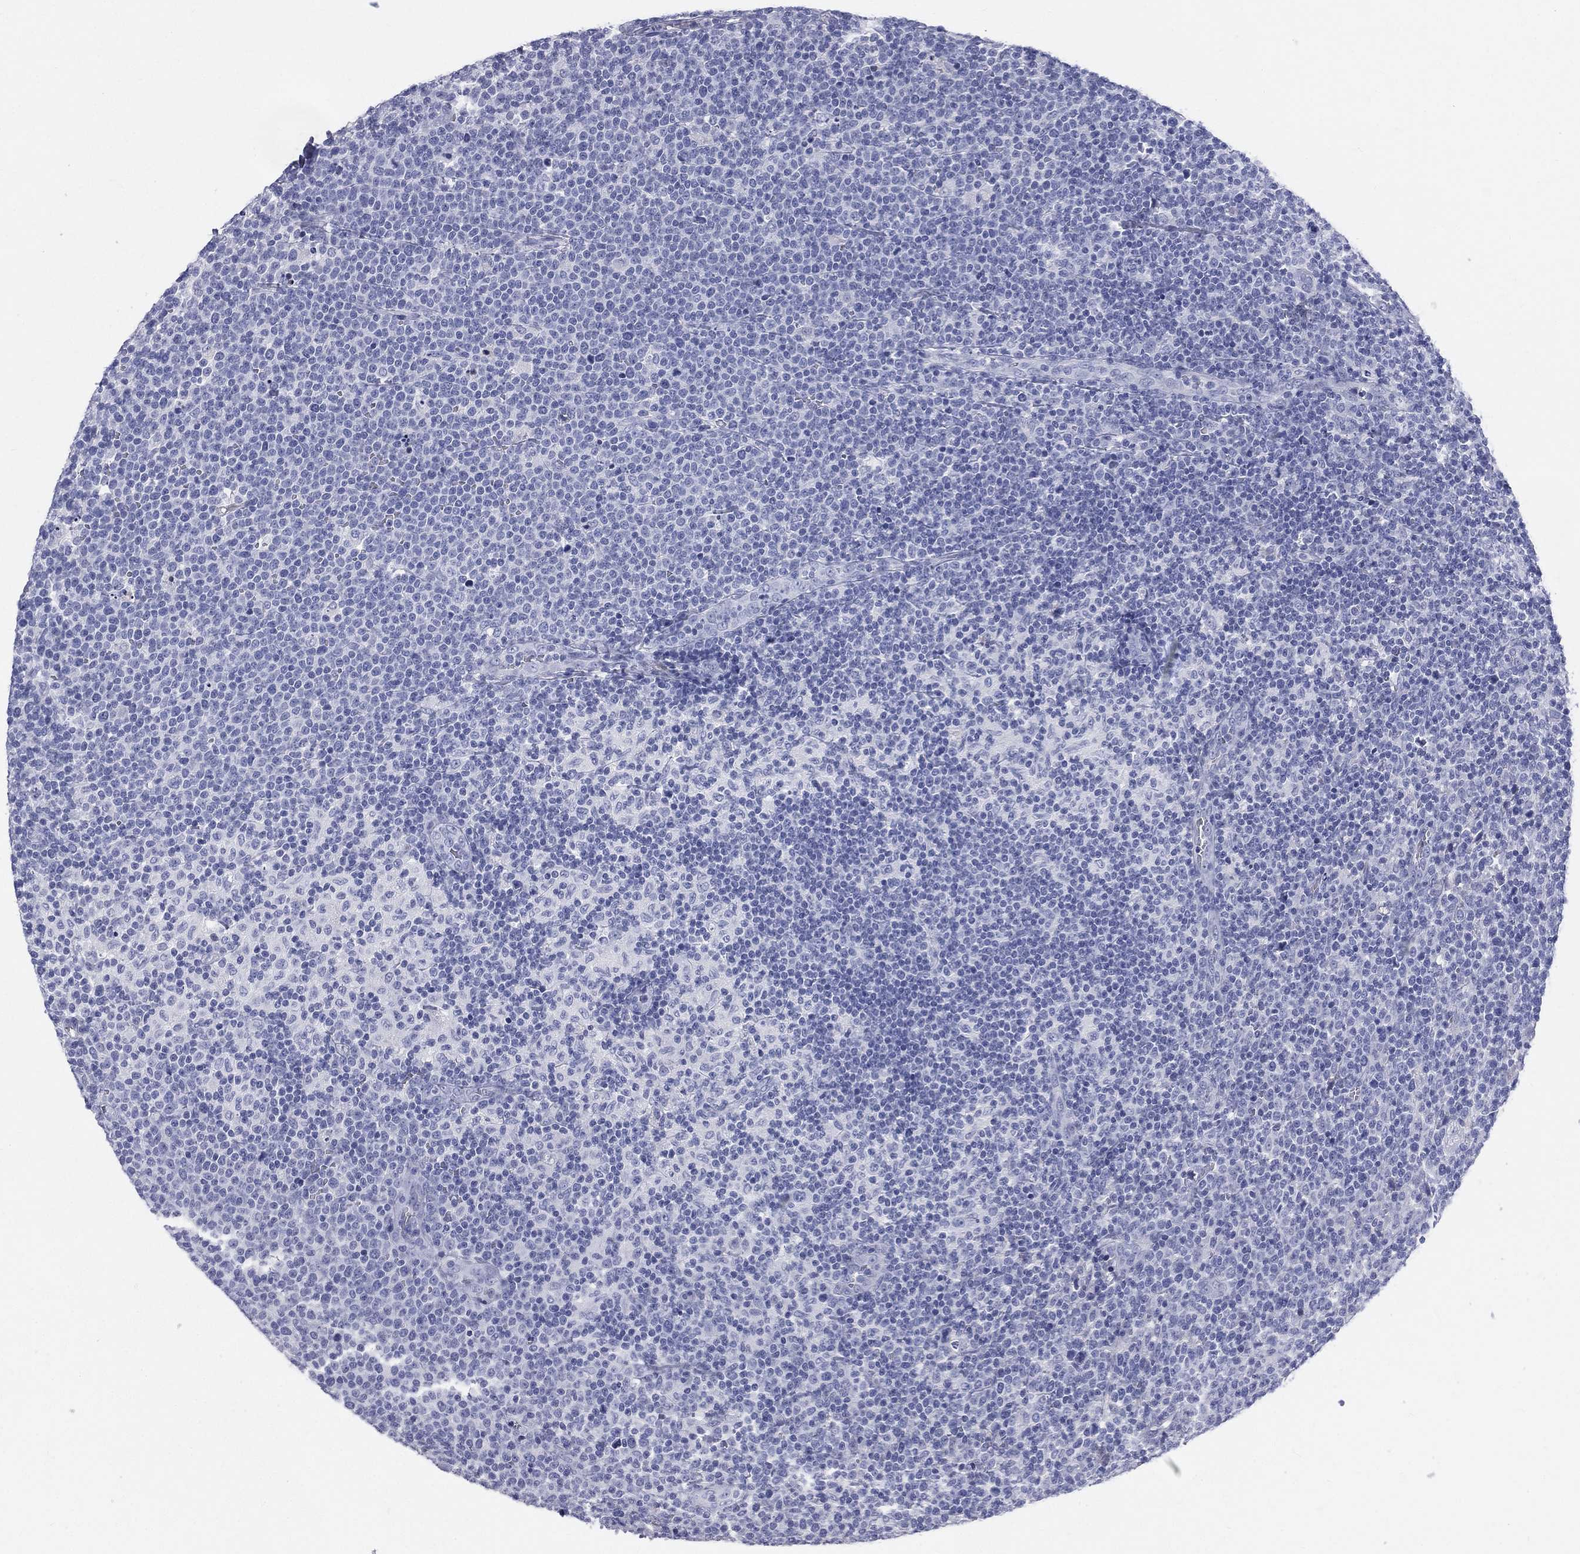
{"staining": {"intensity": "negative", "quantity": "none", "location": "none"}, "tissue": "lymphoma", "cell_type": "Tumor cells", "image_type": "cancer", "snomed": [{"axis": "morphology", "description": "Malignant lymphoma, non-Hodgkin's type, High grade"}, {"axis": "topography", "description": "Lymph node"}], "caption": "A micrograph of human high-grade malignant lymphoma, non-Hodgkin's type is negative for staining in tumor cells.", "gene": "HP", "patient": {"sex": "male", "age": 61}}